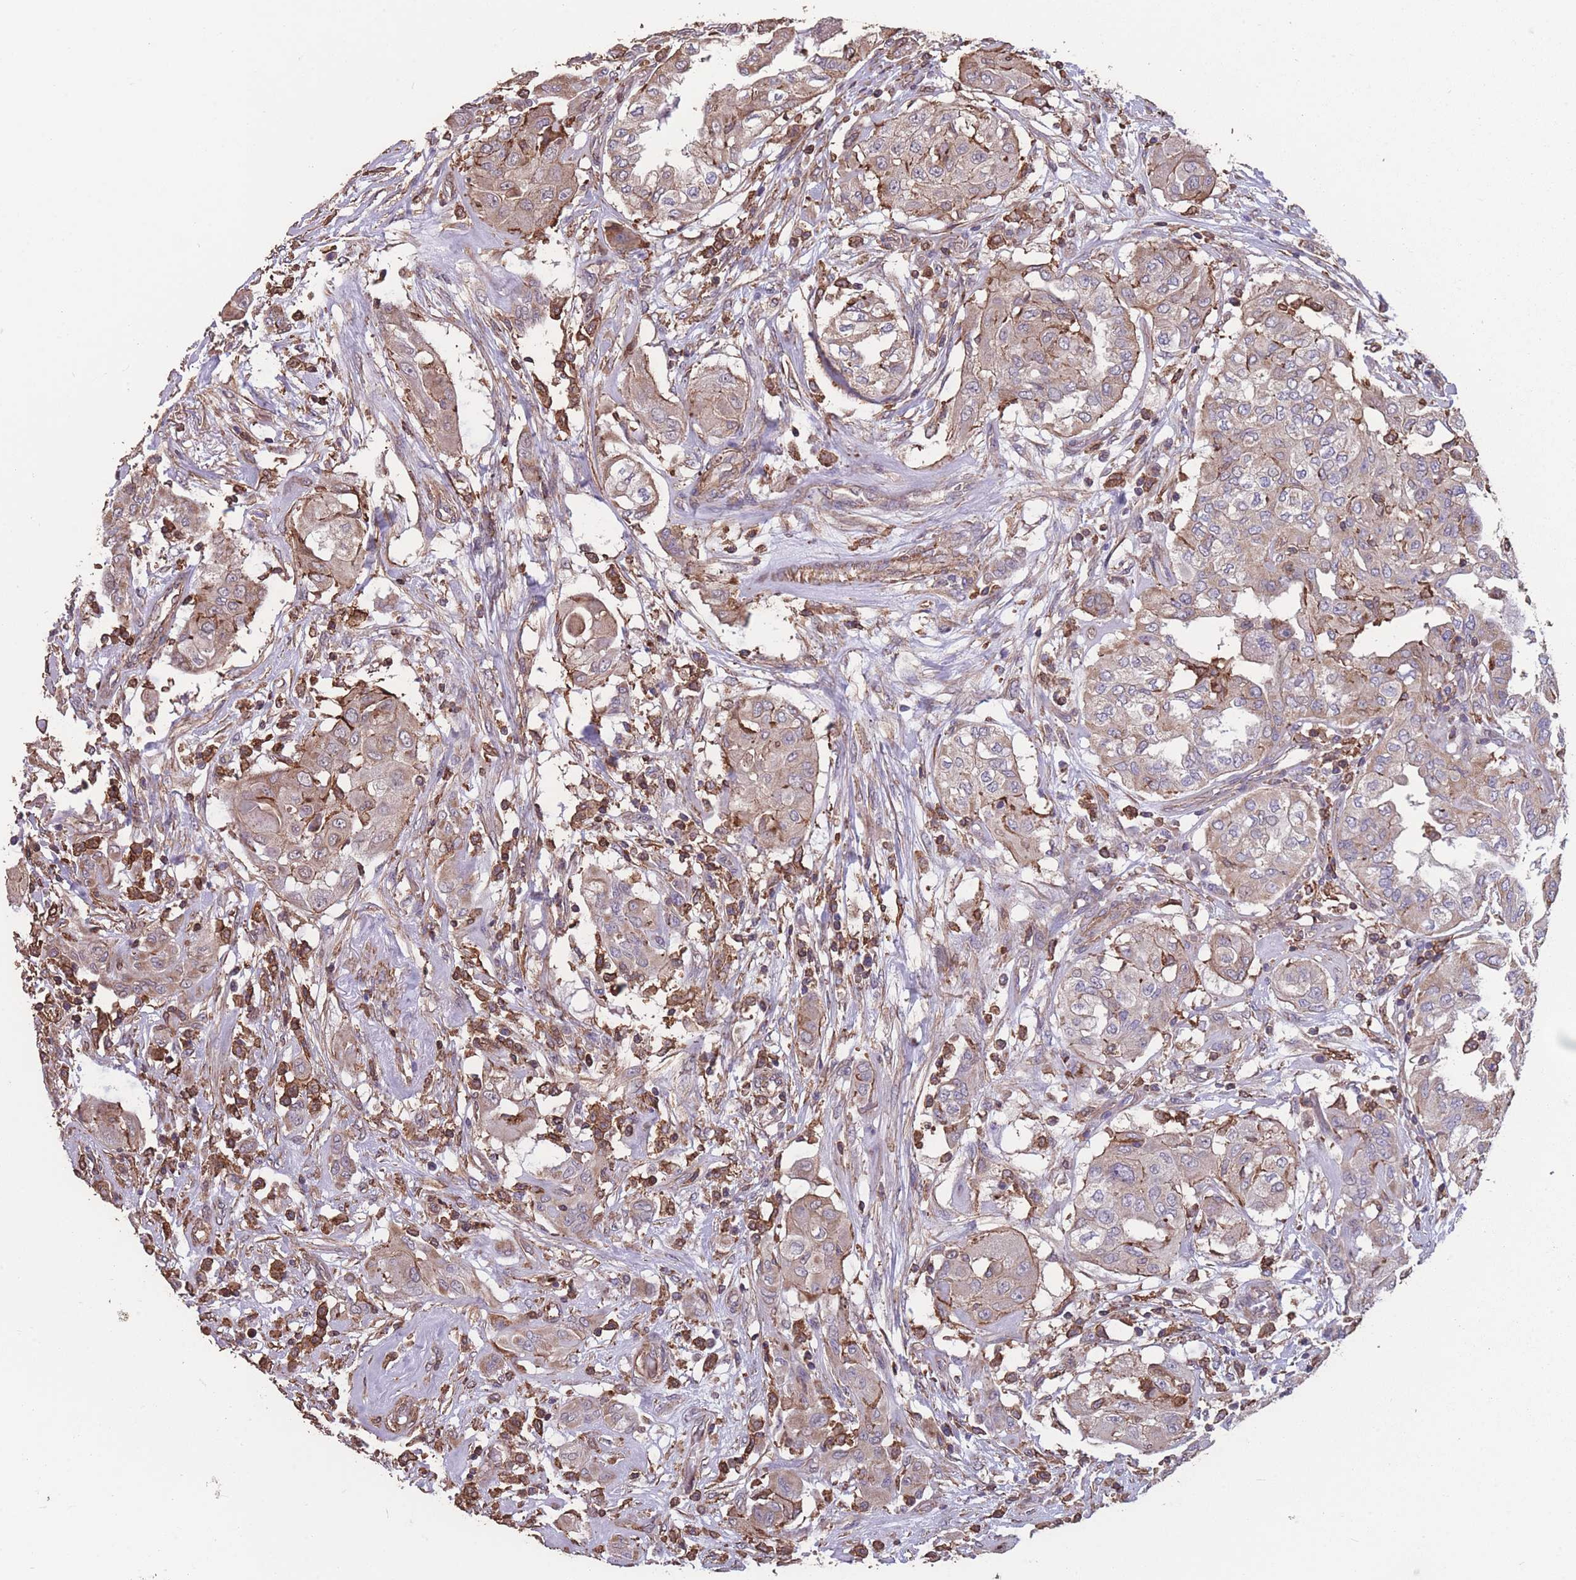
{"staining": {"intensity": "weak", "quantity": "<25%", "location": "cytoplasmic/membranous"}, "tissue": "thyroid cancer", "cell_type": "Tumor cells", "image_type": "cancer", "snomed": [{"axis": "morphology", "description": "Papillary adenocarcinoma, NOS"}, {"axis": "topography", "description": "Thyroid gland"}], "caption": "Thyroid papillary adenocarcinoma stained for a protein using immunohistochemistry demonstrates no expression tumor cells.", "gene": "NUDT21", "patient": {"sex": "female", "age": 59}}